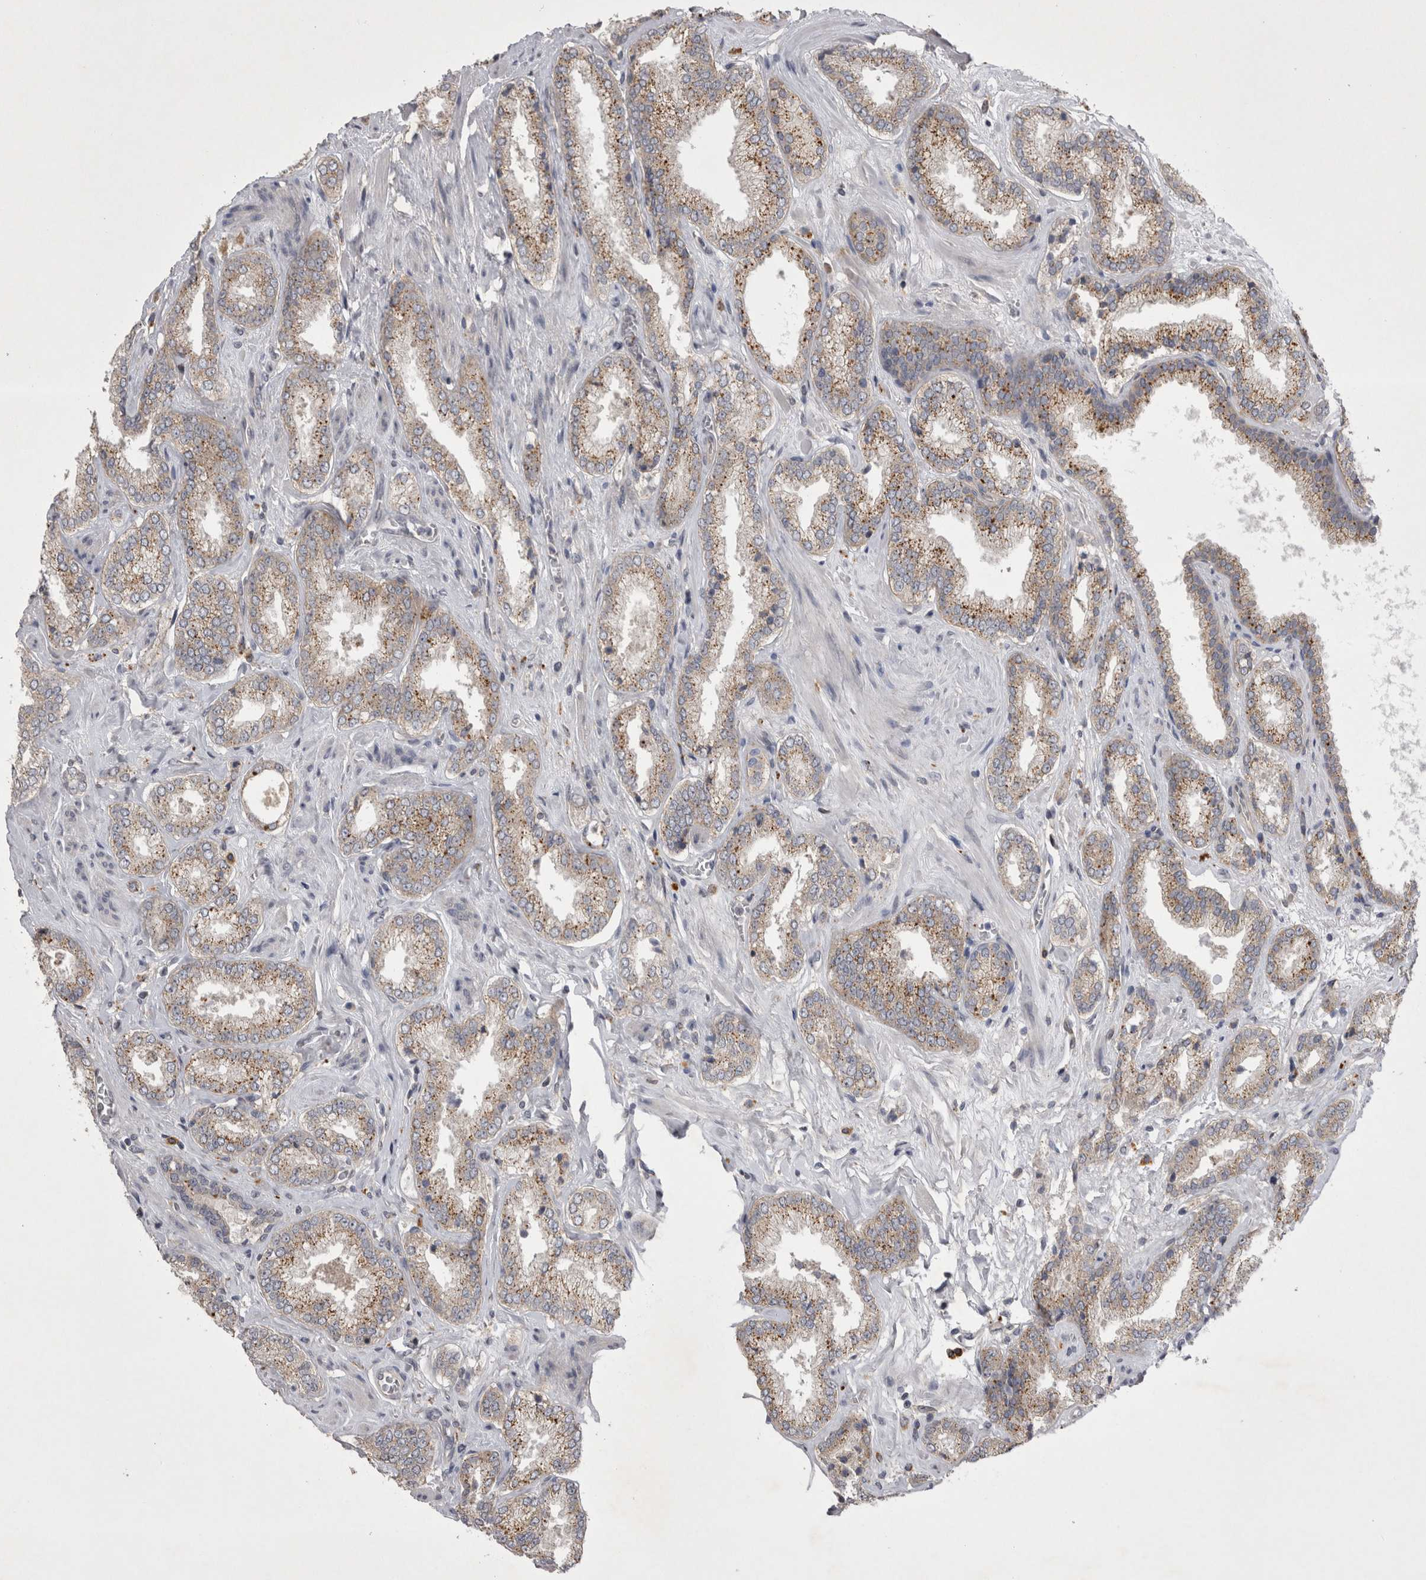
{"staining": {"intensity": "moderate", "quantity": "25%-75%", "location": "cytoplasmic/membranous"}, "tissue": "prostate cancer", "cell_type": "Tumor cells", "image_type": "cancer", "snomed": [{"axis": "morphology", "description": "Adenocarcinoma, Low grade"}, {"axis": "topography", "description": "Prostate"}], "caption": "This photomicrograph exhibits immunohistochemistry (IHC) staining of low-grade adenocarcinoma (prostate), with medium moderate cytoplasmic/membranous expression in approximately 25%-75% of tumor cells.", "gene": "CTBS", "patient": {"sex": "male", "age": 62}}